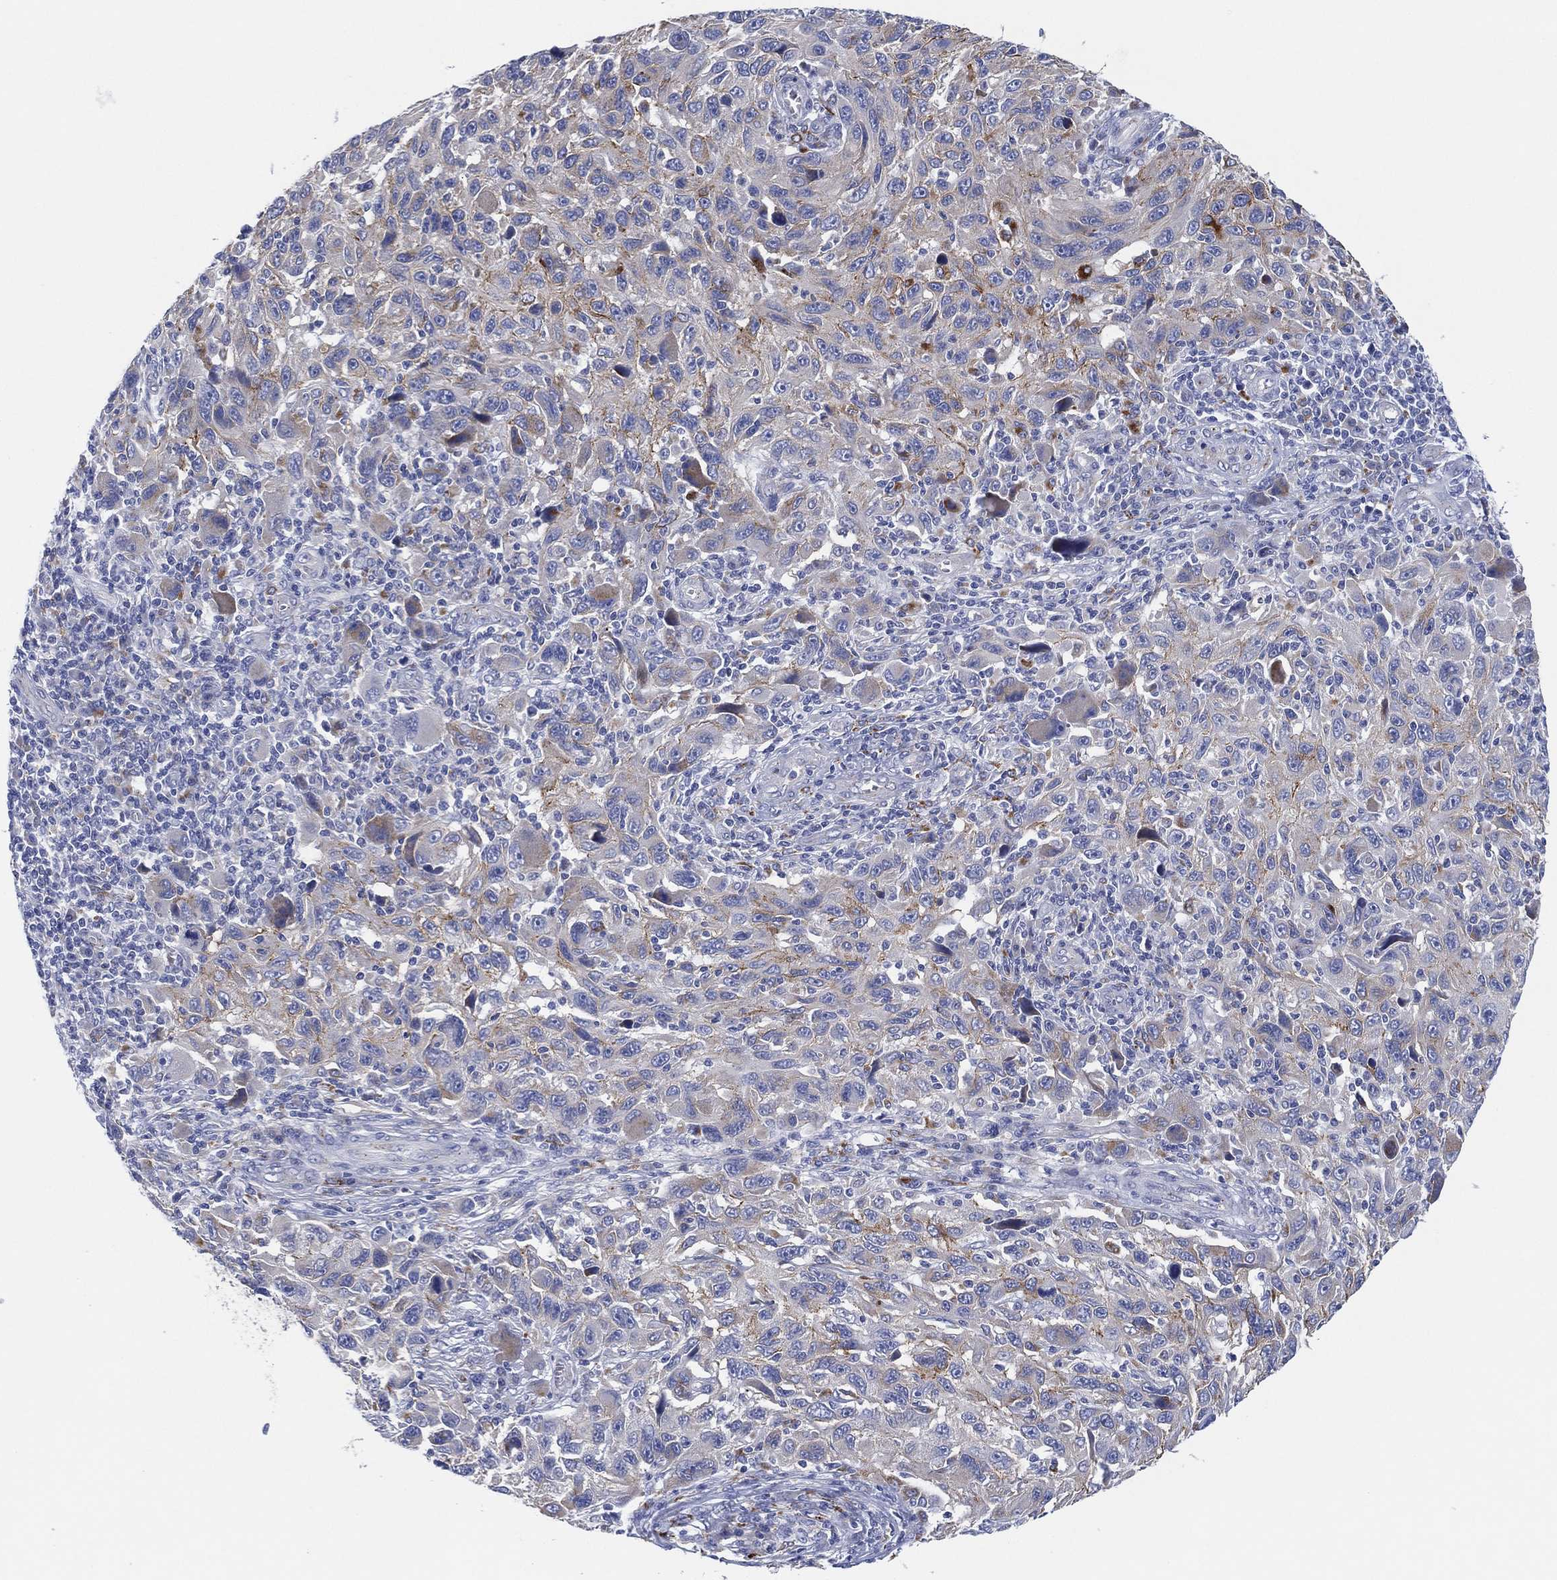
{"staining": {"intensity": "weak", "quantity": "25%-75%", "location": "cytoplasmic/membranous"}, "tissue": "melanoma", "cell_type": "Tumor cells", "image_type": "cancer", "snomed": [{"axis": "morphology", "description": "Malignant melanoma, NOS"}, {"axis": "topography", "description": "Skin"}], "caption": "There is low levels of weak cytoplasmic/membranous staining in tumor cells of melanoma, as demonstrated by immunohistochemical staining (brown color).", "gene": "GALNS", "patient": {"sex": "male", "age": 53}}